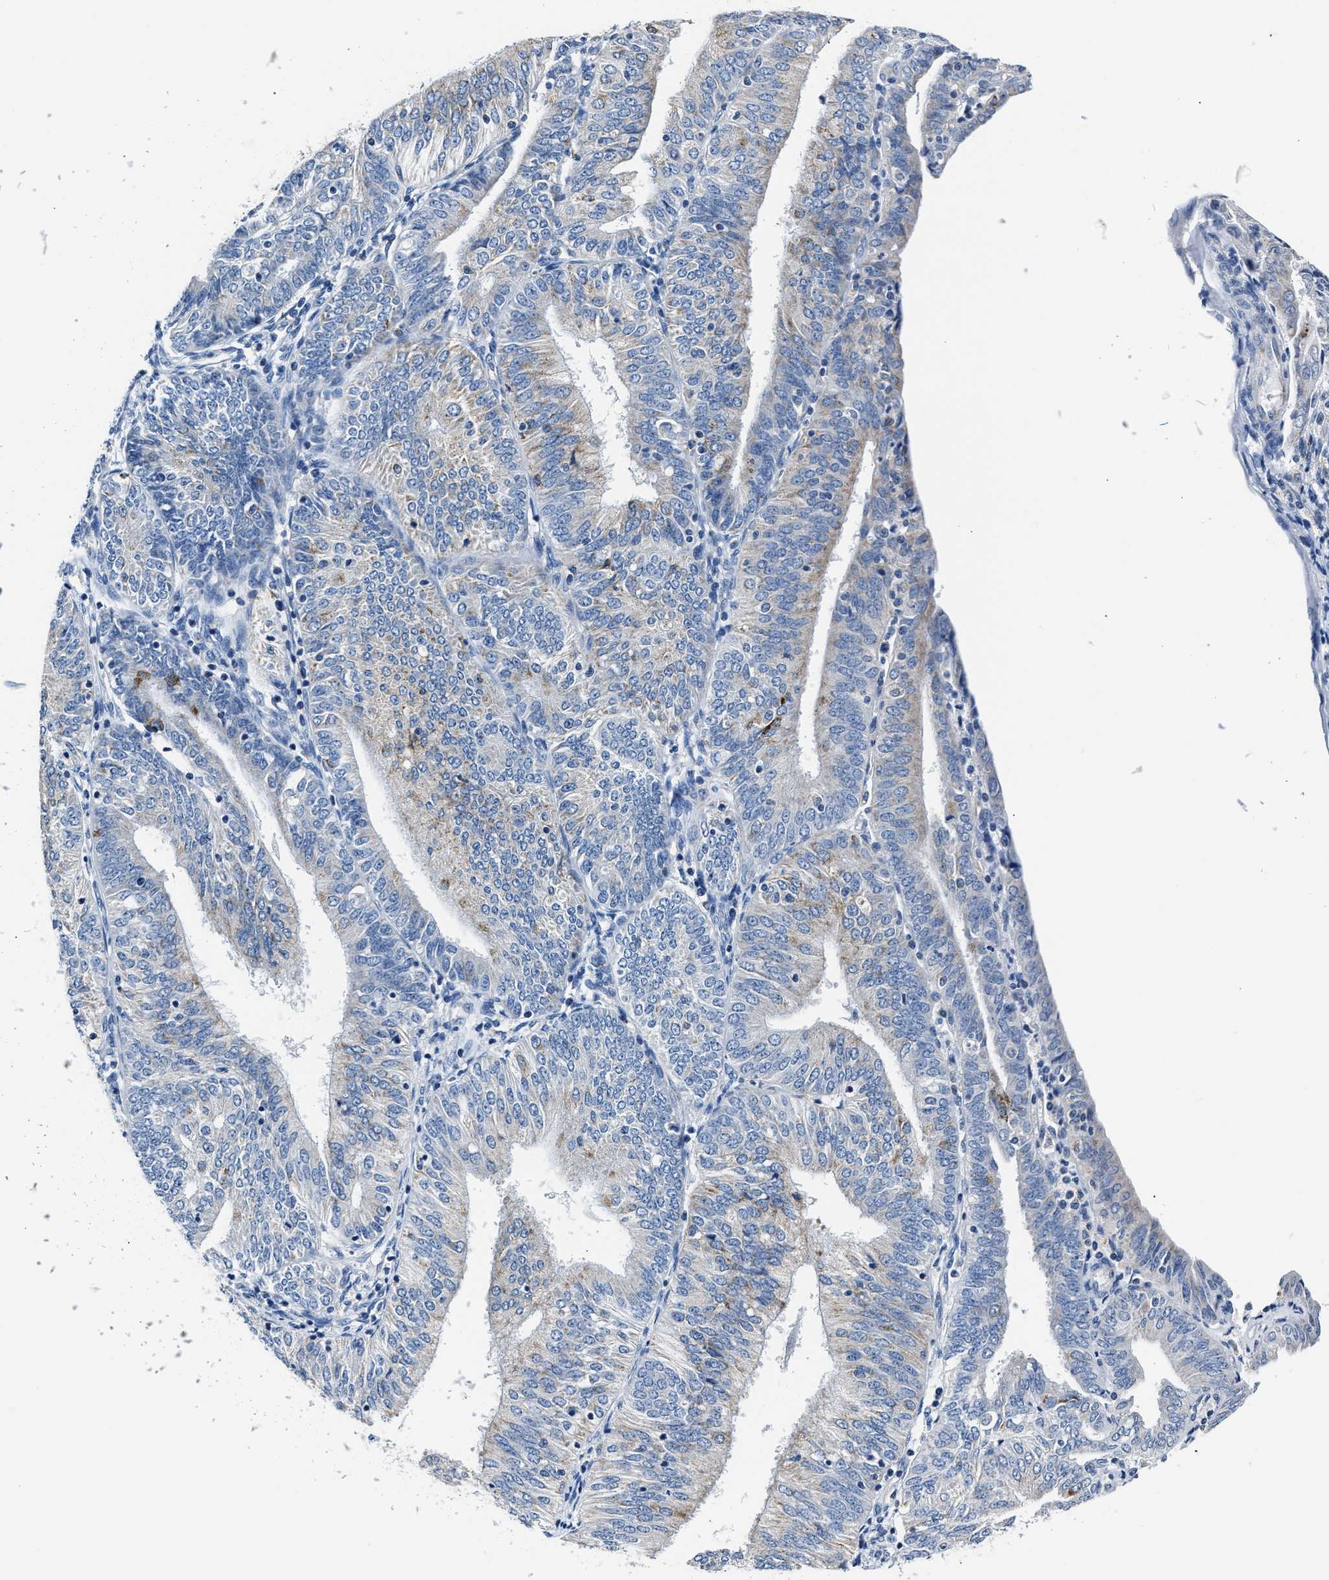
{"staining": {"intensity": "negative", "quantity": "none", "location": "none"}, "tissue": "endometrial cancer", "cell_type": "Tumor cells", "image_type": "cancer", "snomed": [{"axis": "morphology", "description": "Adenocarcinoma, NOS"}, {"axis": "topography", "description": "Endometrium"}], "caption": "High power microscopy micrograph of an IHC histopathology image of endometrial adenocarcinoma, revealing no significant positivity in tumor cells.", "gene": "AMACR", "patient": {"sex": "female", "age": 58}}